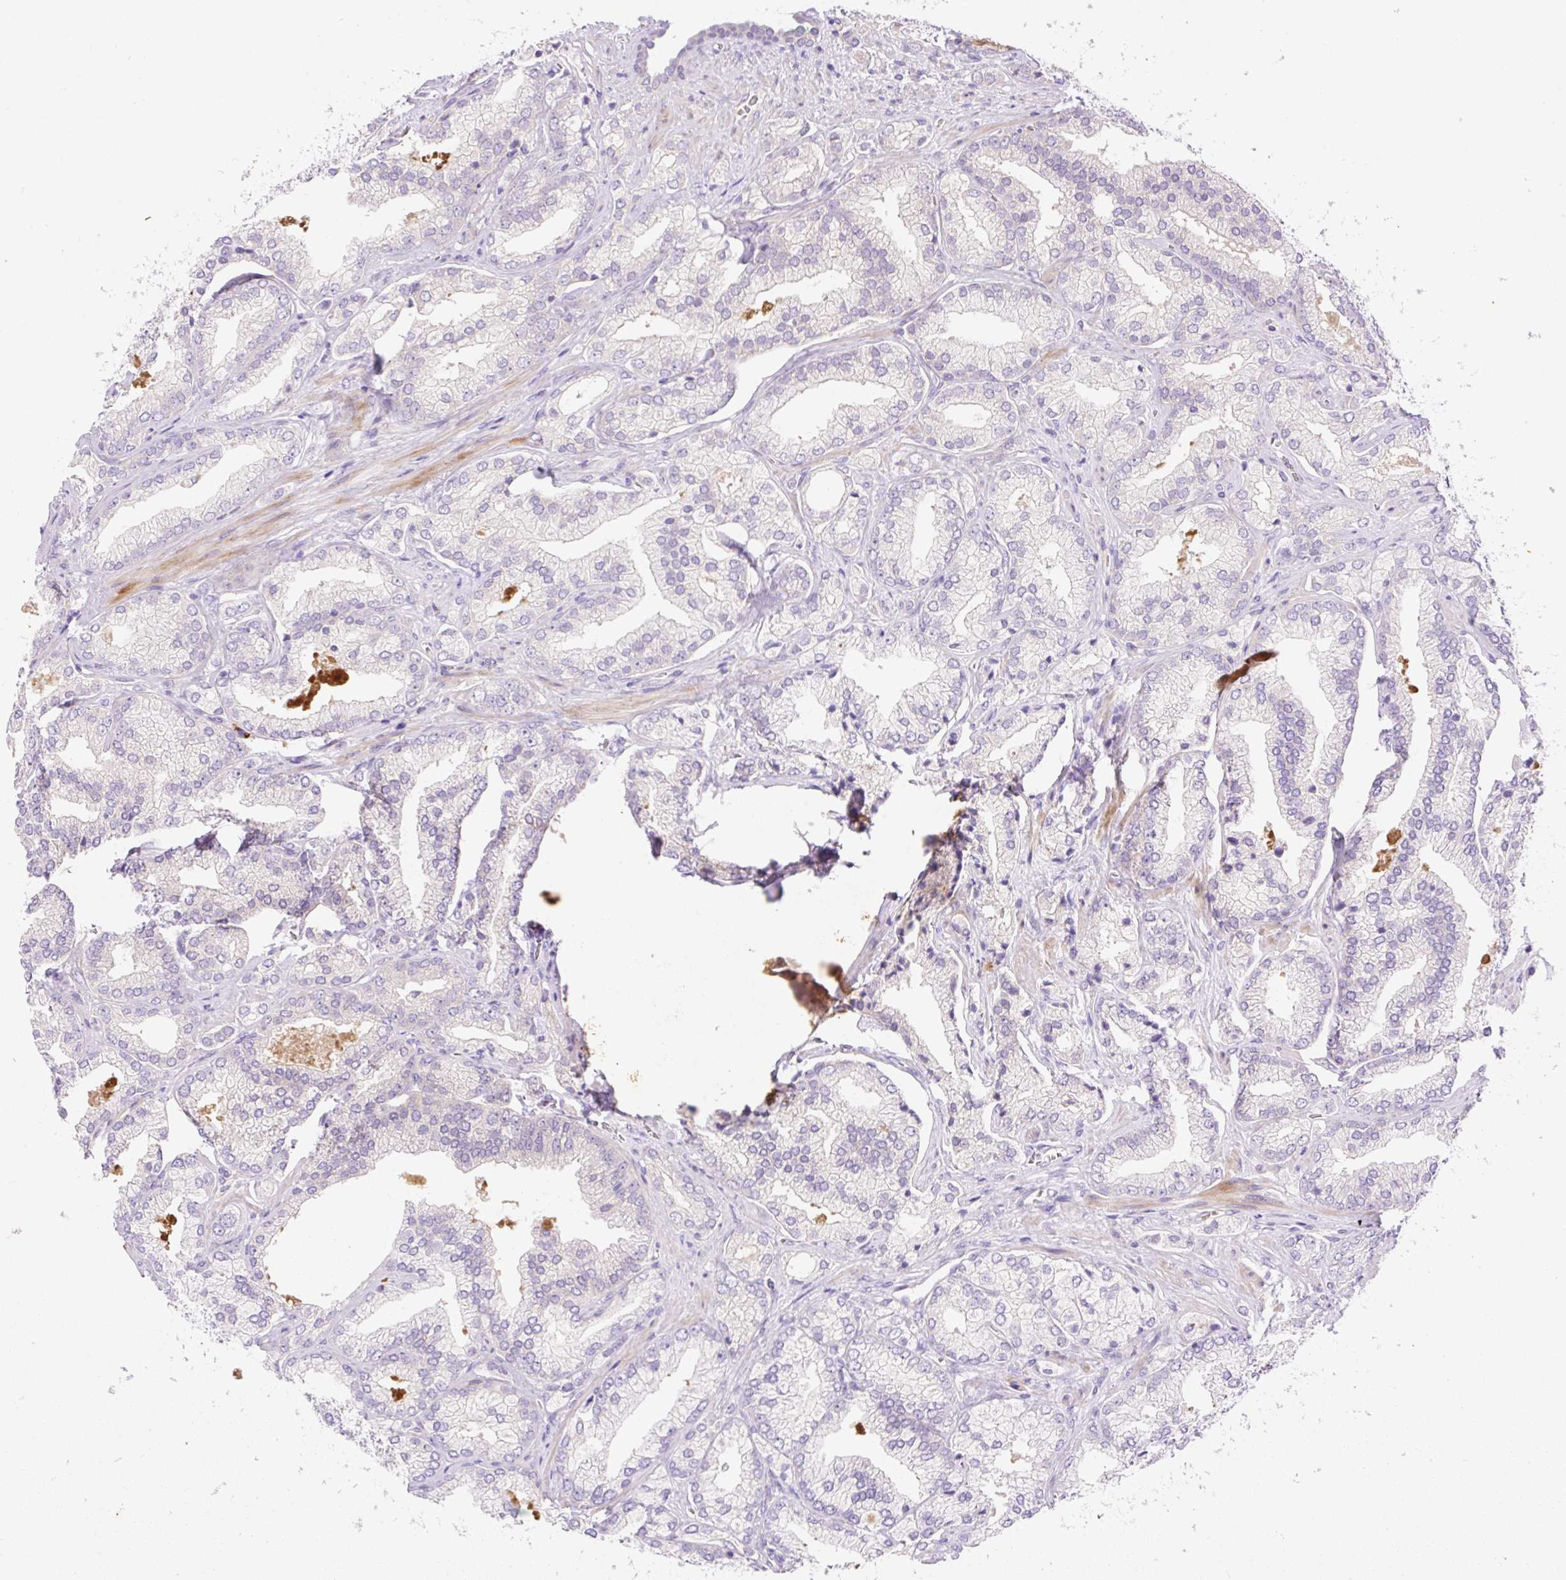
{"staining": {"intensity": "negative", "quantity": "none", "location": "none"}, "tissue": "prostate cancer", "cell_type": "Tumor cells", "image_type": "cancer", "snomed": [{"axis": "morphology", "description": "Adenocarcinoma, High grade"}, {"axis": "topography", "description": "Prostate"}], "caption": "IHC of human high-grade adenocarcinoma (prostate) demonstrates no expression in tumor cells. Nuclei are stained in blue.", "gene": "LHFPL5", "patient": {"sex": "male", "age": 68}}